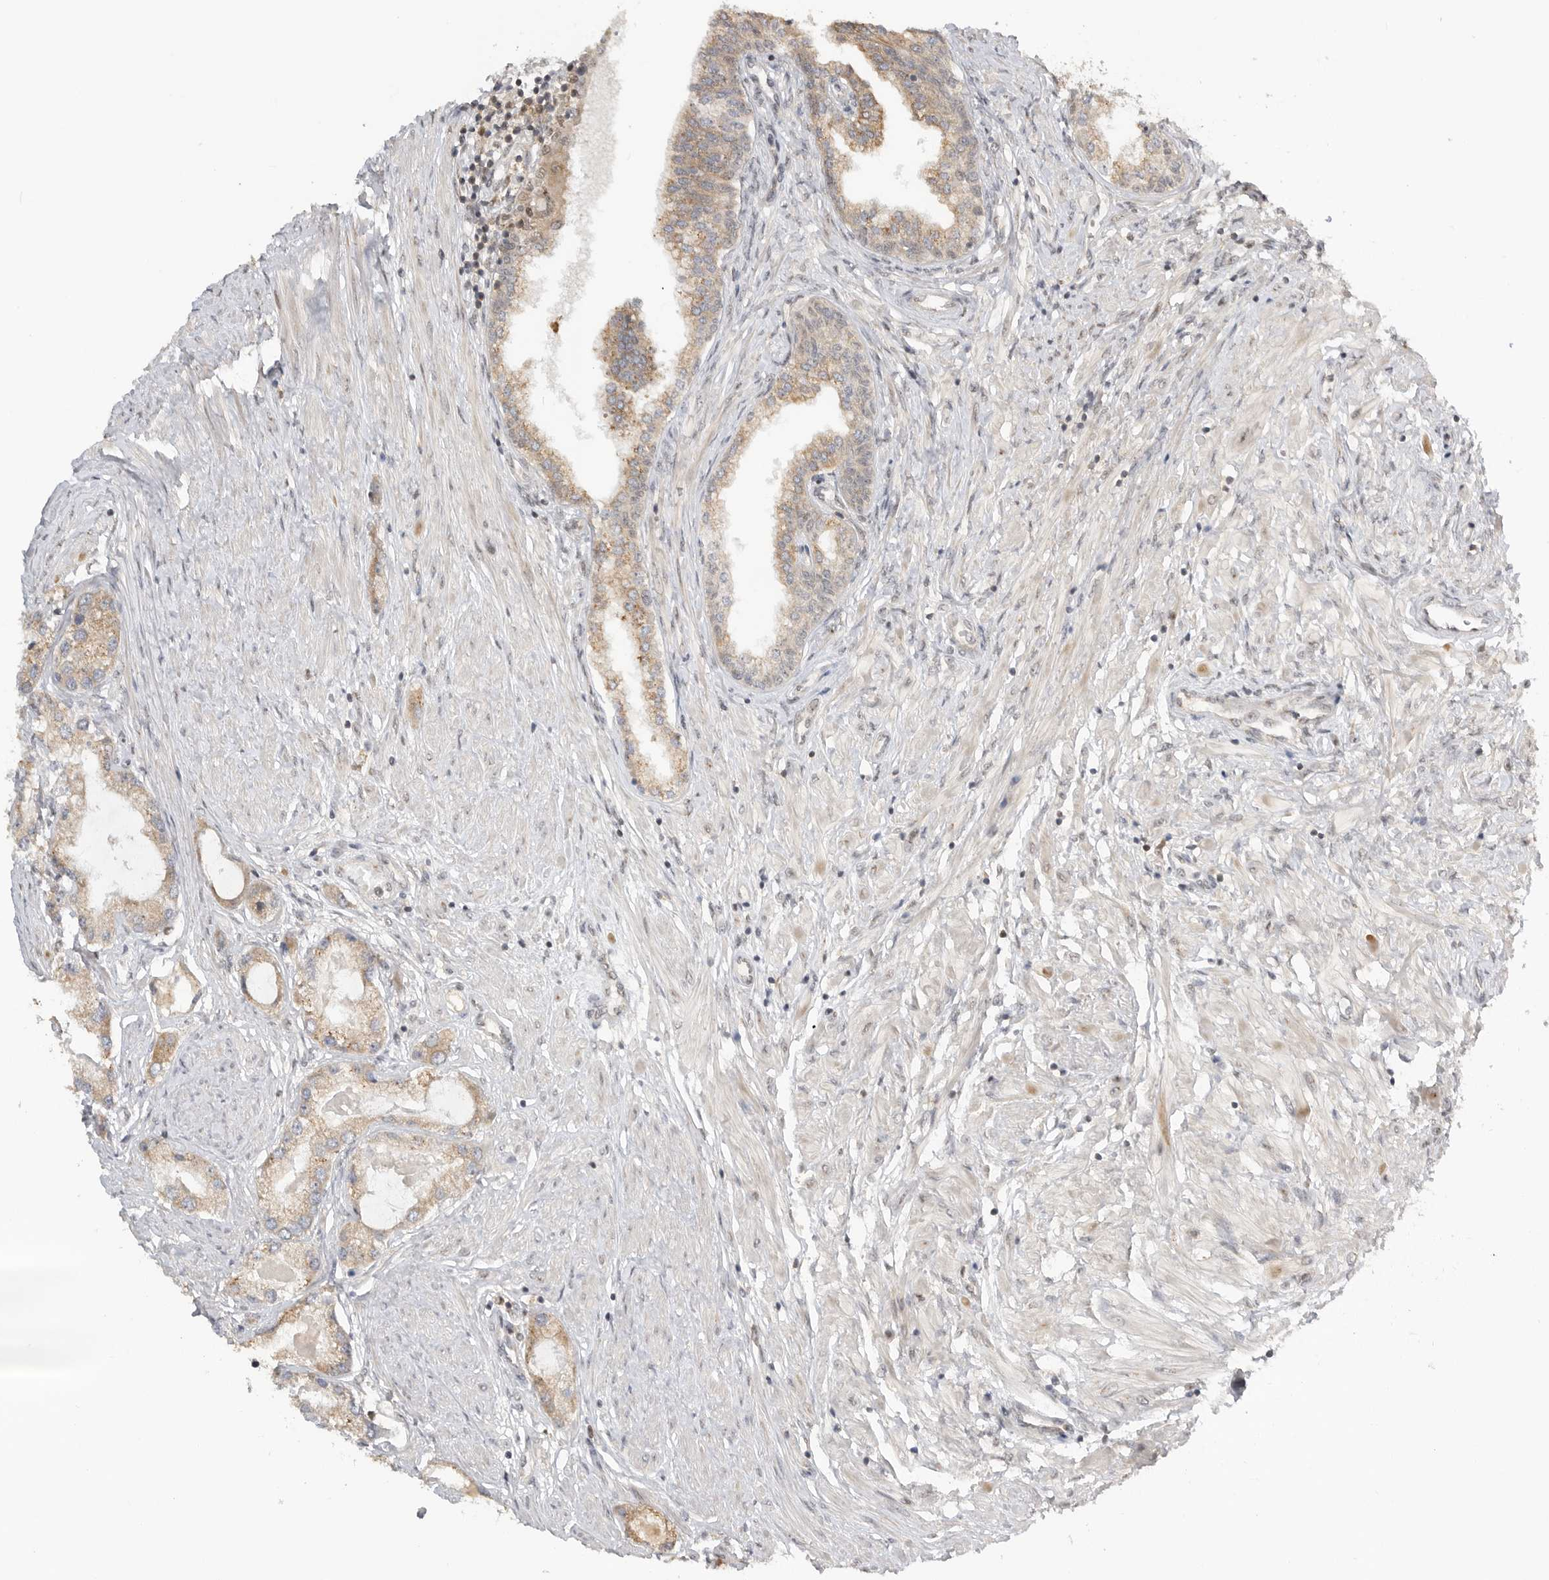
{"staining": {"intensity": "weak", "quantity": ">75%", "location": "cytoplasmic/membranous"}, "tissue": "prostate cancer", "cell_type": "Tumor cells", "image_type": "cancer", "snomed": [{"axis": "morphology", "description": "Adenocarcinoma, Low grade"}, {"axis": "topography", "description": "Prostate"}], "caption": "An IHC micrograph of neoplastic tissue is shown. Protein staining in brown labels weak cytoplasmic/membranous positivity in prostate cancer (adenocarcinoma (low-grade)) within tumor cells.", "gene": "ALKAL1", "patient": {"sex": "male", "age": 62}}